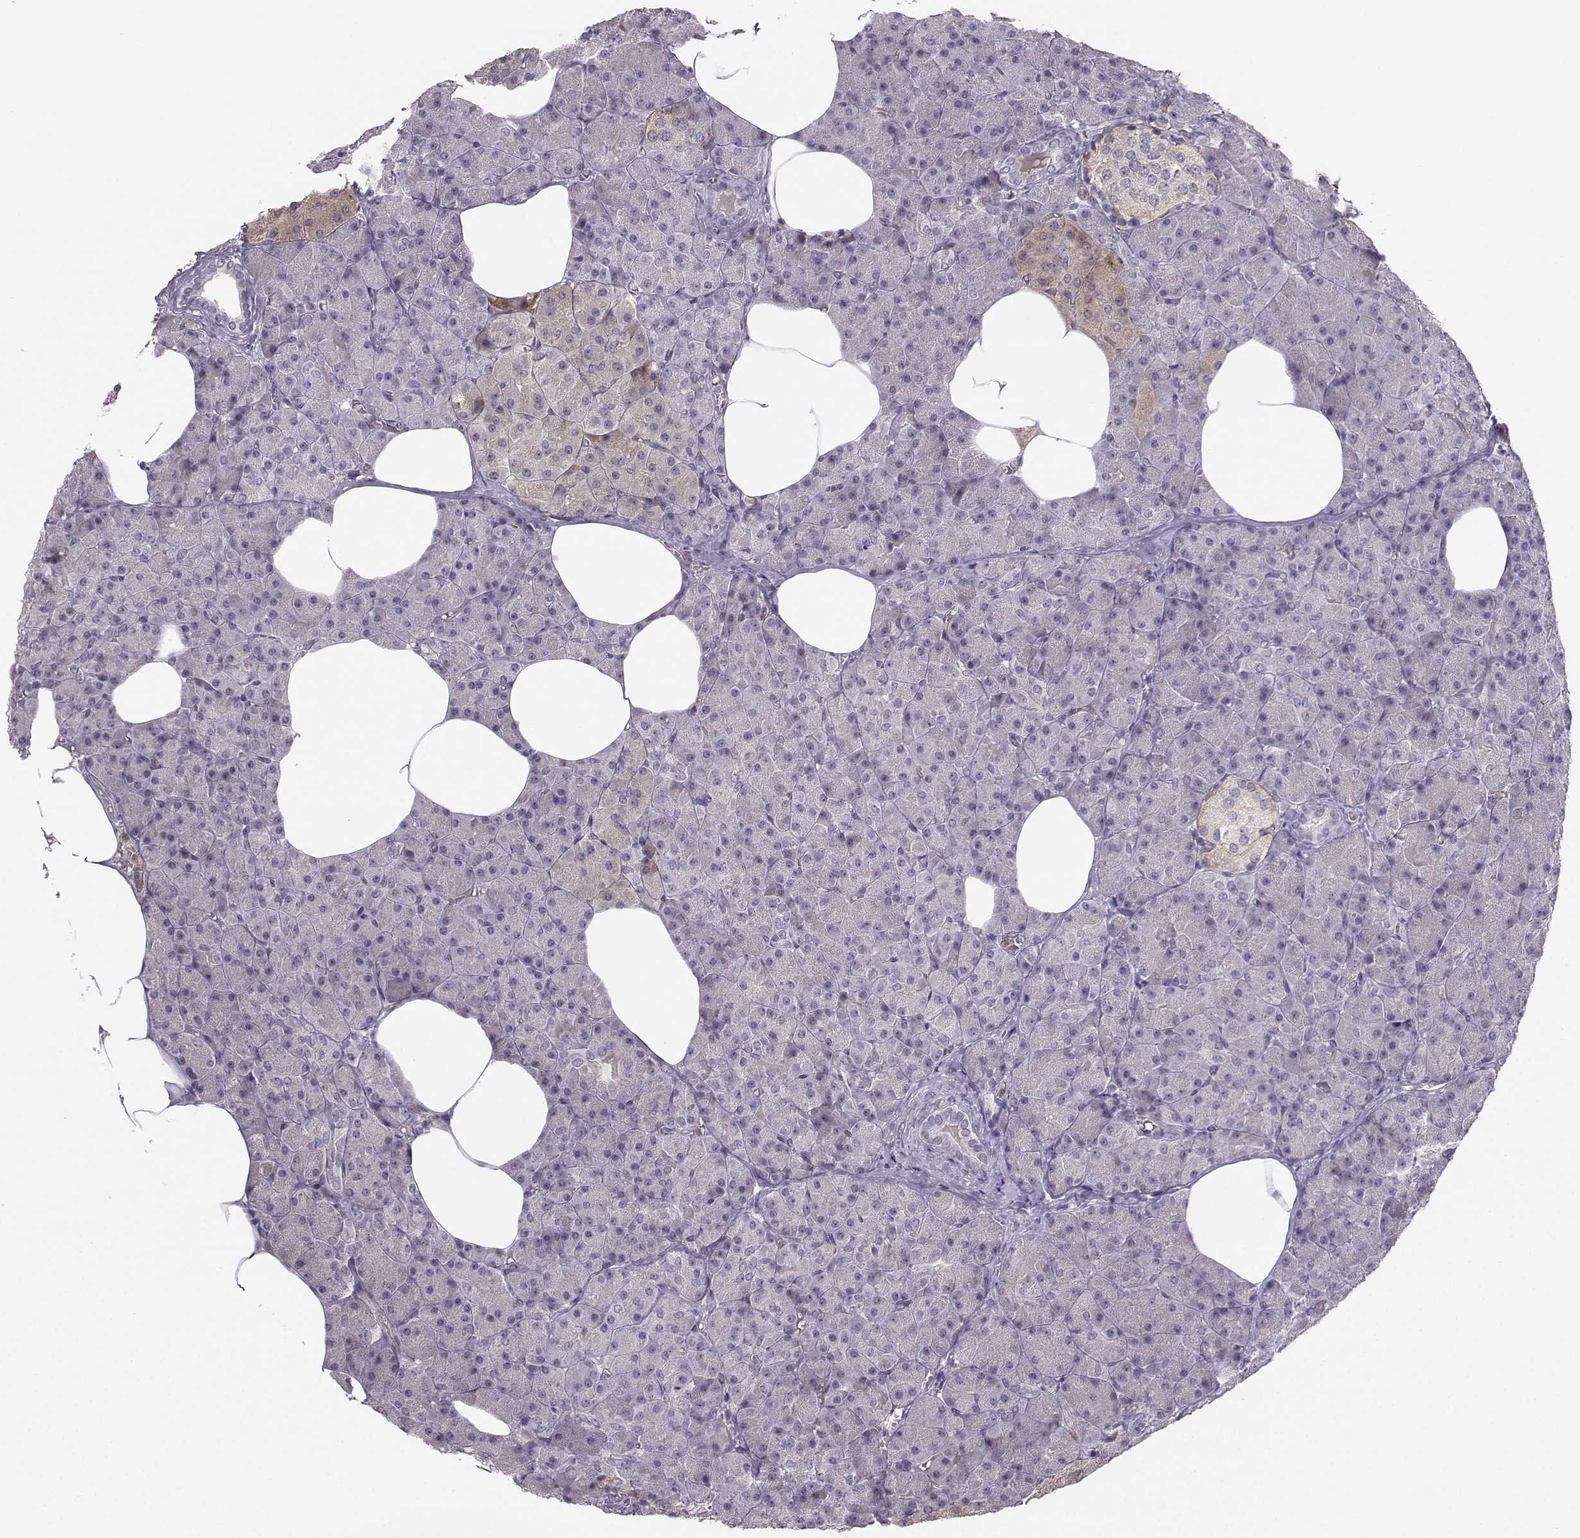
{"staining": {"intensity": "negative", "quantity": "none", "location": "none"}, "tissue": "pancreas", "cell_type": "Exocrine glandular cells", "image_type": "normal", "snomed": [{"axis": "morphology", "description": "Normal tissue, NOS"}, {"axis": "topography", "description": "Pancreas"}], "caption": "Immunohistochemistry (IHC) of benign human pancreas displays no expression in exocrine glandular cells. (Brightfield microscopy of DAB immunohistochemistry at high magnification).", "gene": "OPRD1", "patient": {"sex": "female", "age": 45}}